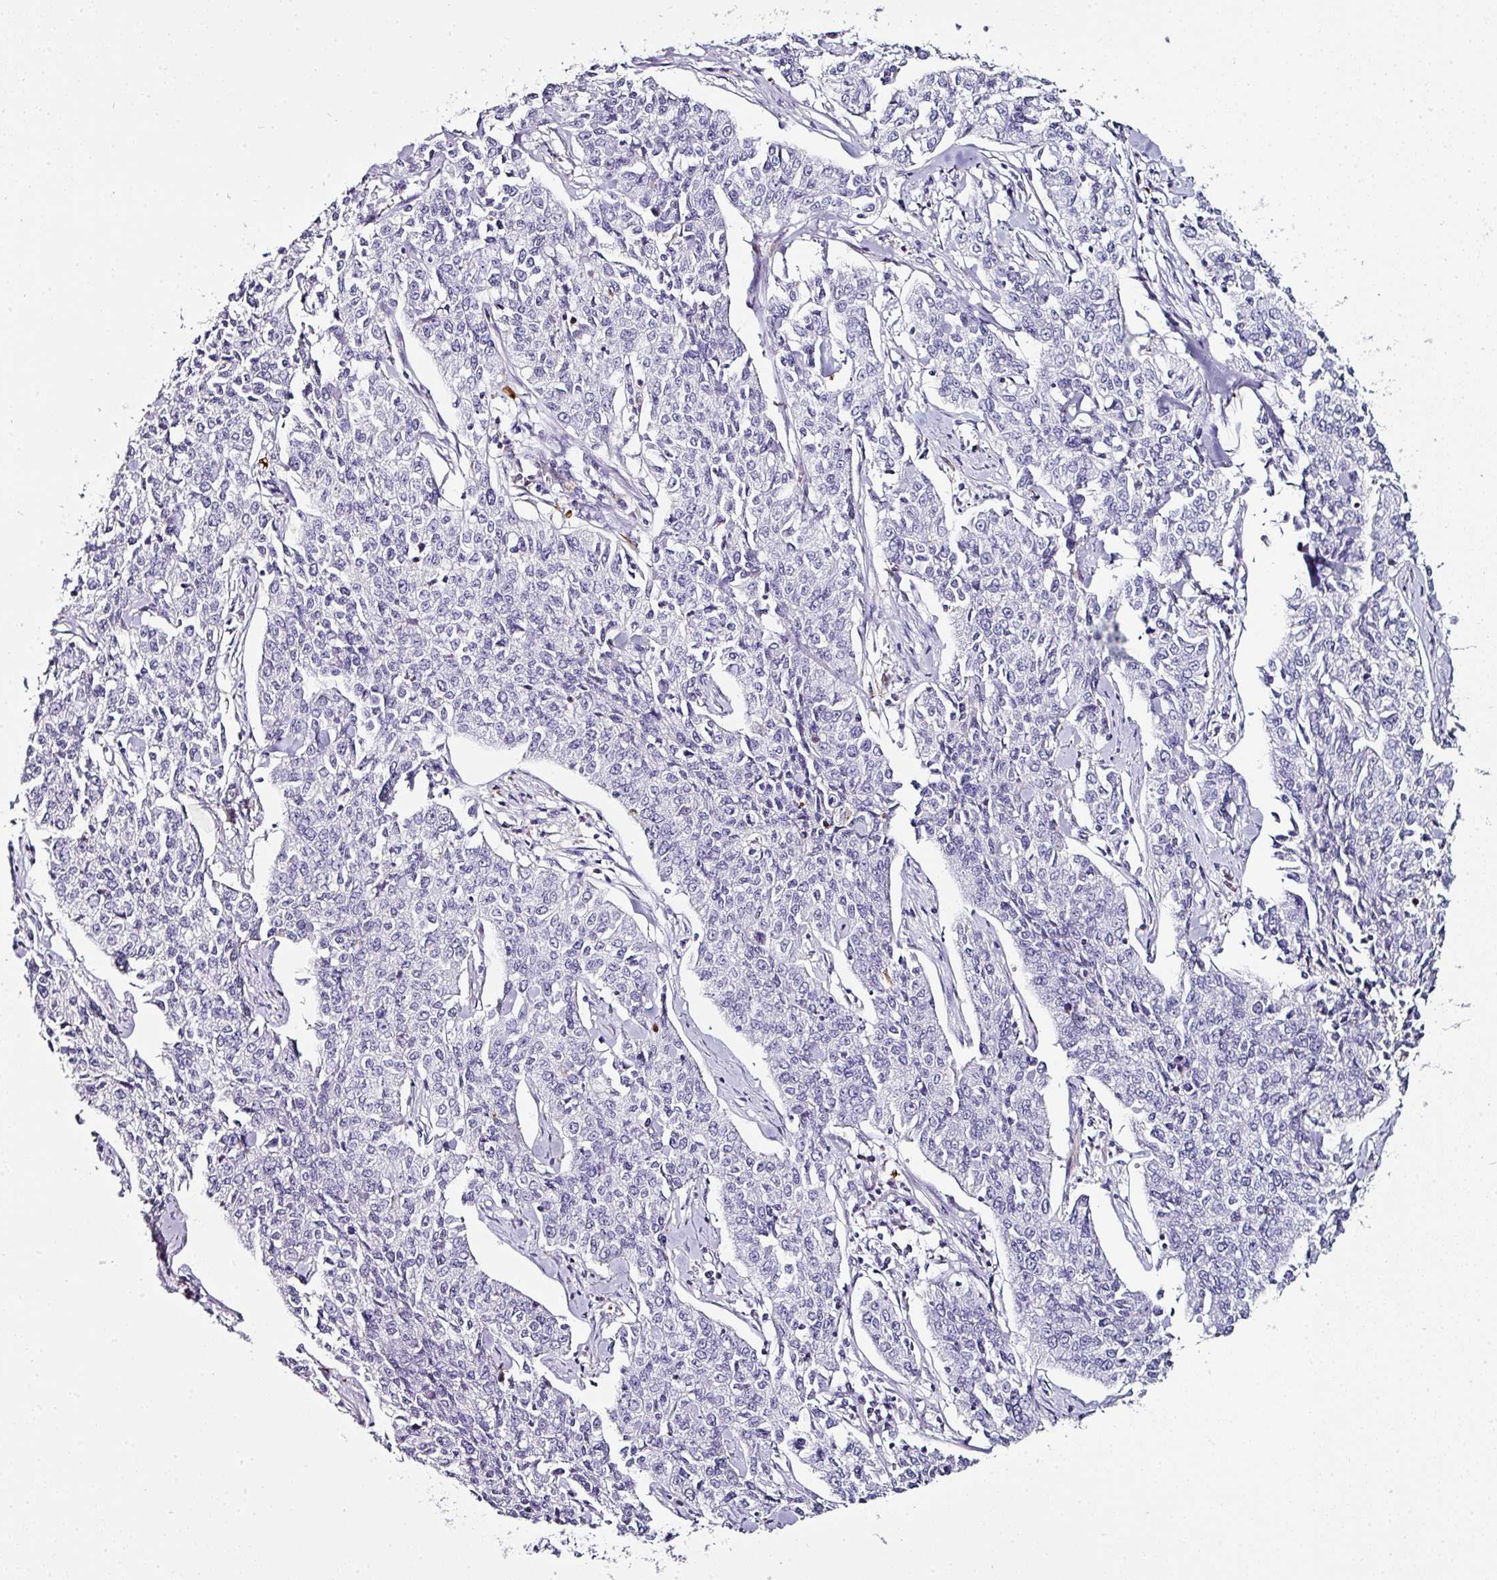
{"staining": {"intensity": "negative", "quantity": "none", "location": "none"}, "tissue": "cervical cancer", "cell_type": "Tumor cells", "image_type": "cancer", "snomed": [{"axis": "morphology", "description": "Squamous cell carcinoma, NOS"}, {"axis": "topography", "description": "Cervix"}], "caption": "This is an immunohistochemistry (IHC) image of human cervical cancer (squamous cell carcinoma). There is no staining in tumor cells.", "gene": "TMPRSS9", "patient": {"sex": "female", "age": 35}}